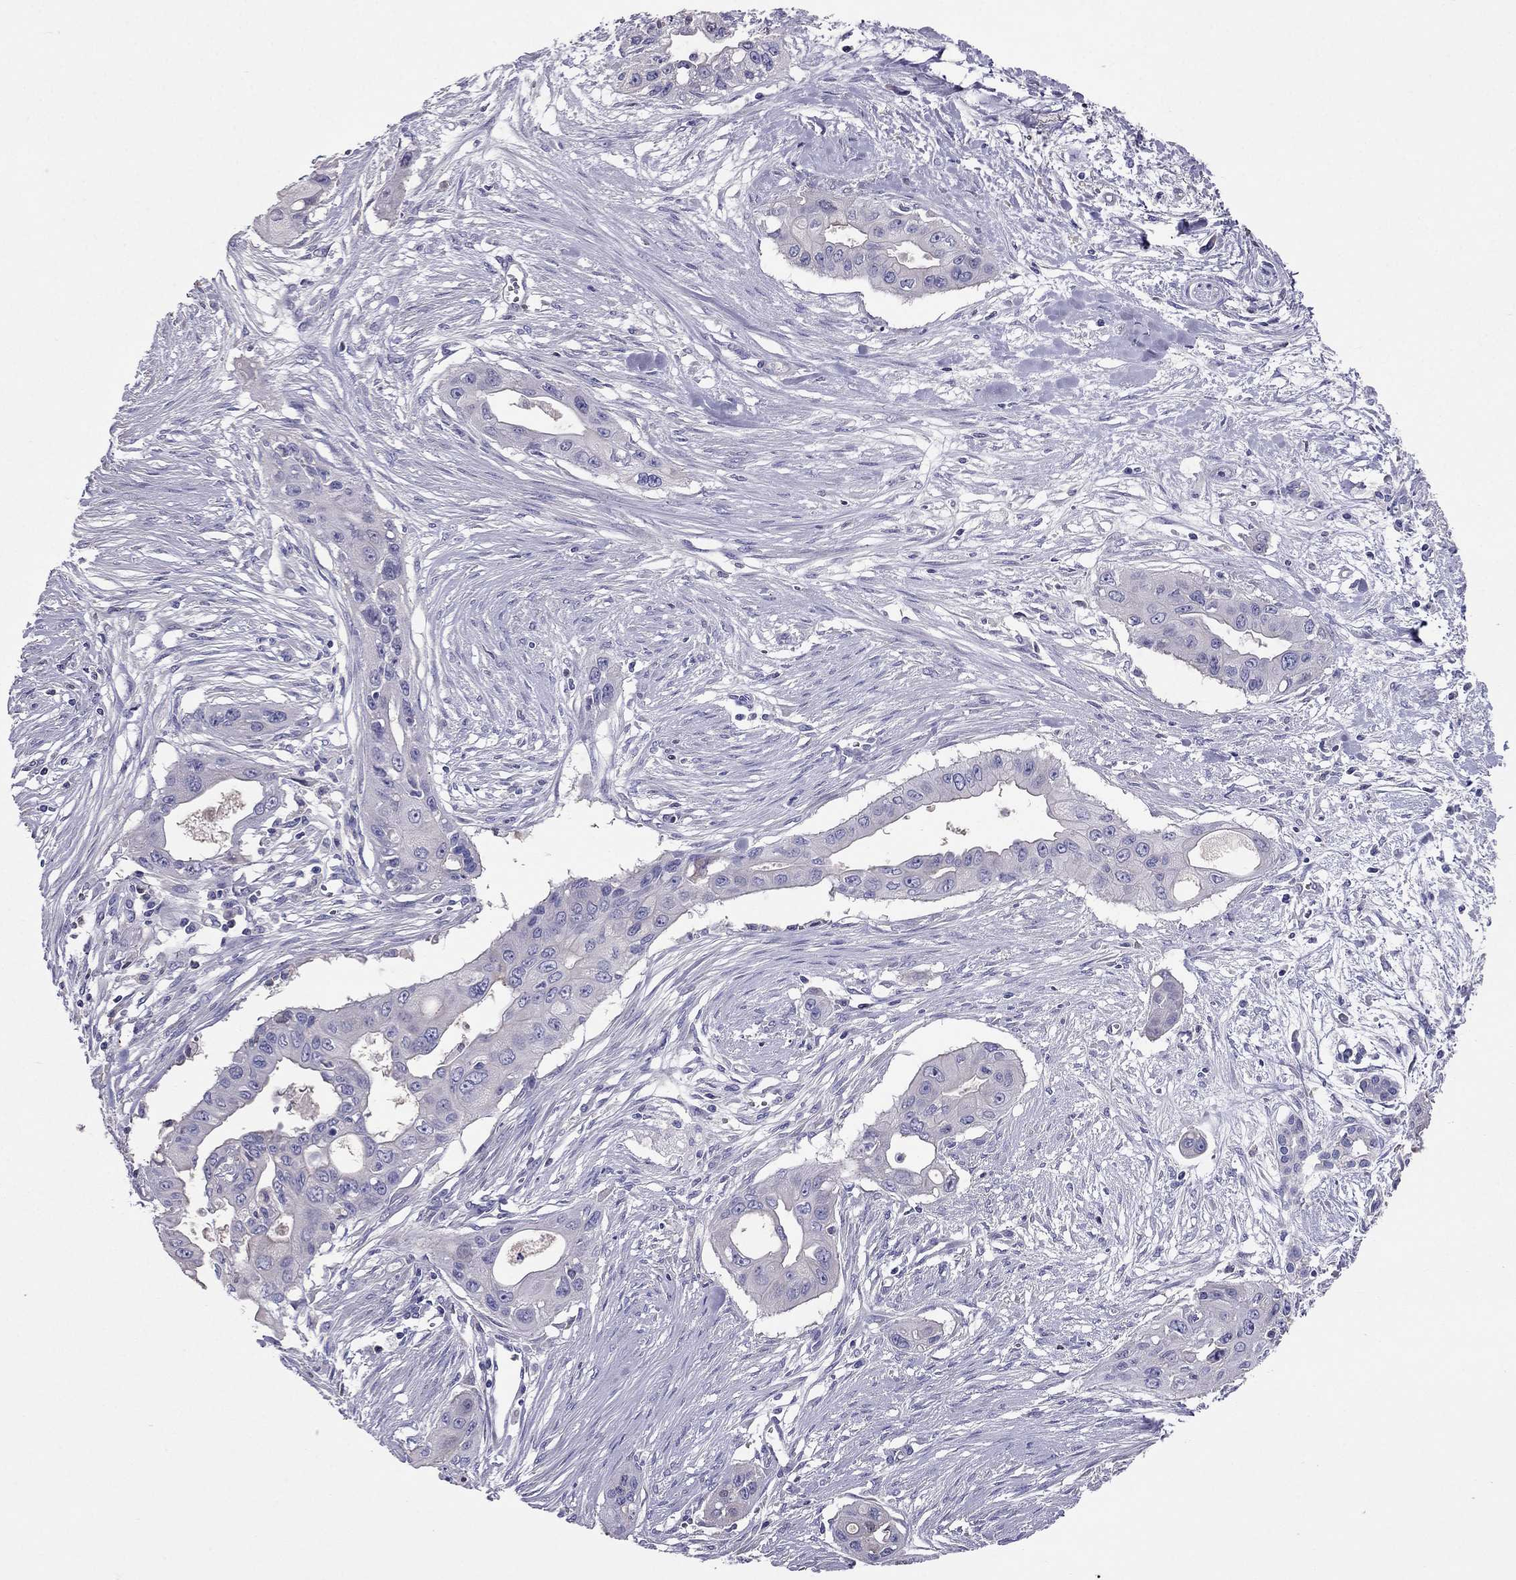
{"staining": {"intensity": "weak", "quantity": "25%-75%", "location": "cytoplasmic/membranous"}, "tissue": "pancreatic cancer", "cell_type": "Tumor cells", "image_type": "cancer", "snomed": [{"axis": "morphology", "description": "Adenocarcinoma, NOS"}, {"axis": "topography", "description": "Pancreas"}], "caption": "Tumor cells exhibit low levels of weak cytoplasmic/membranous expression in approximately 25%-75% of cells in human pancreatic cancer (adenocarcinoma).", "gene": "TBC1D21", "patient": {"sex": "male", "age": 60}}